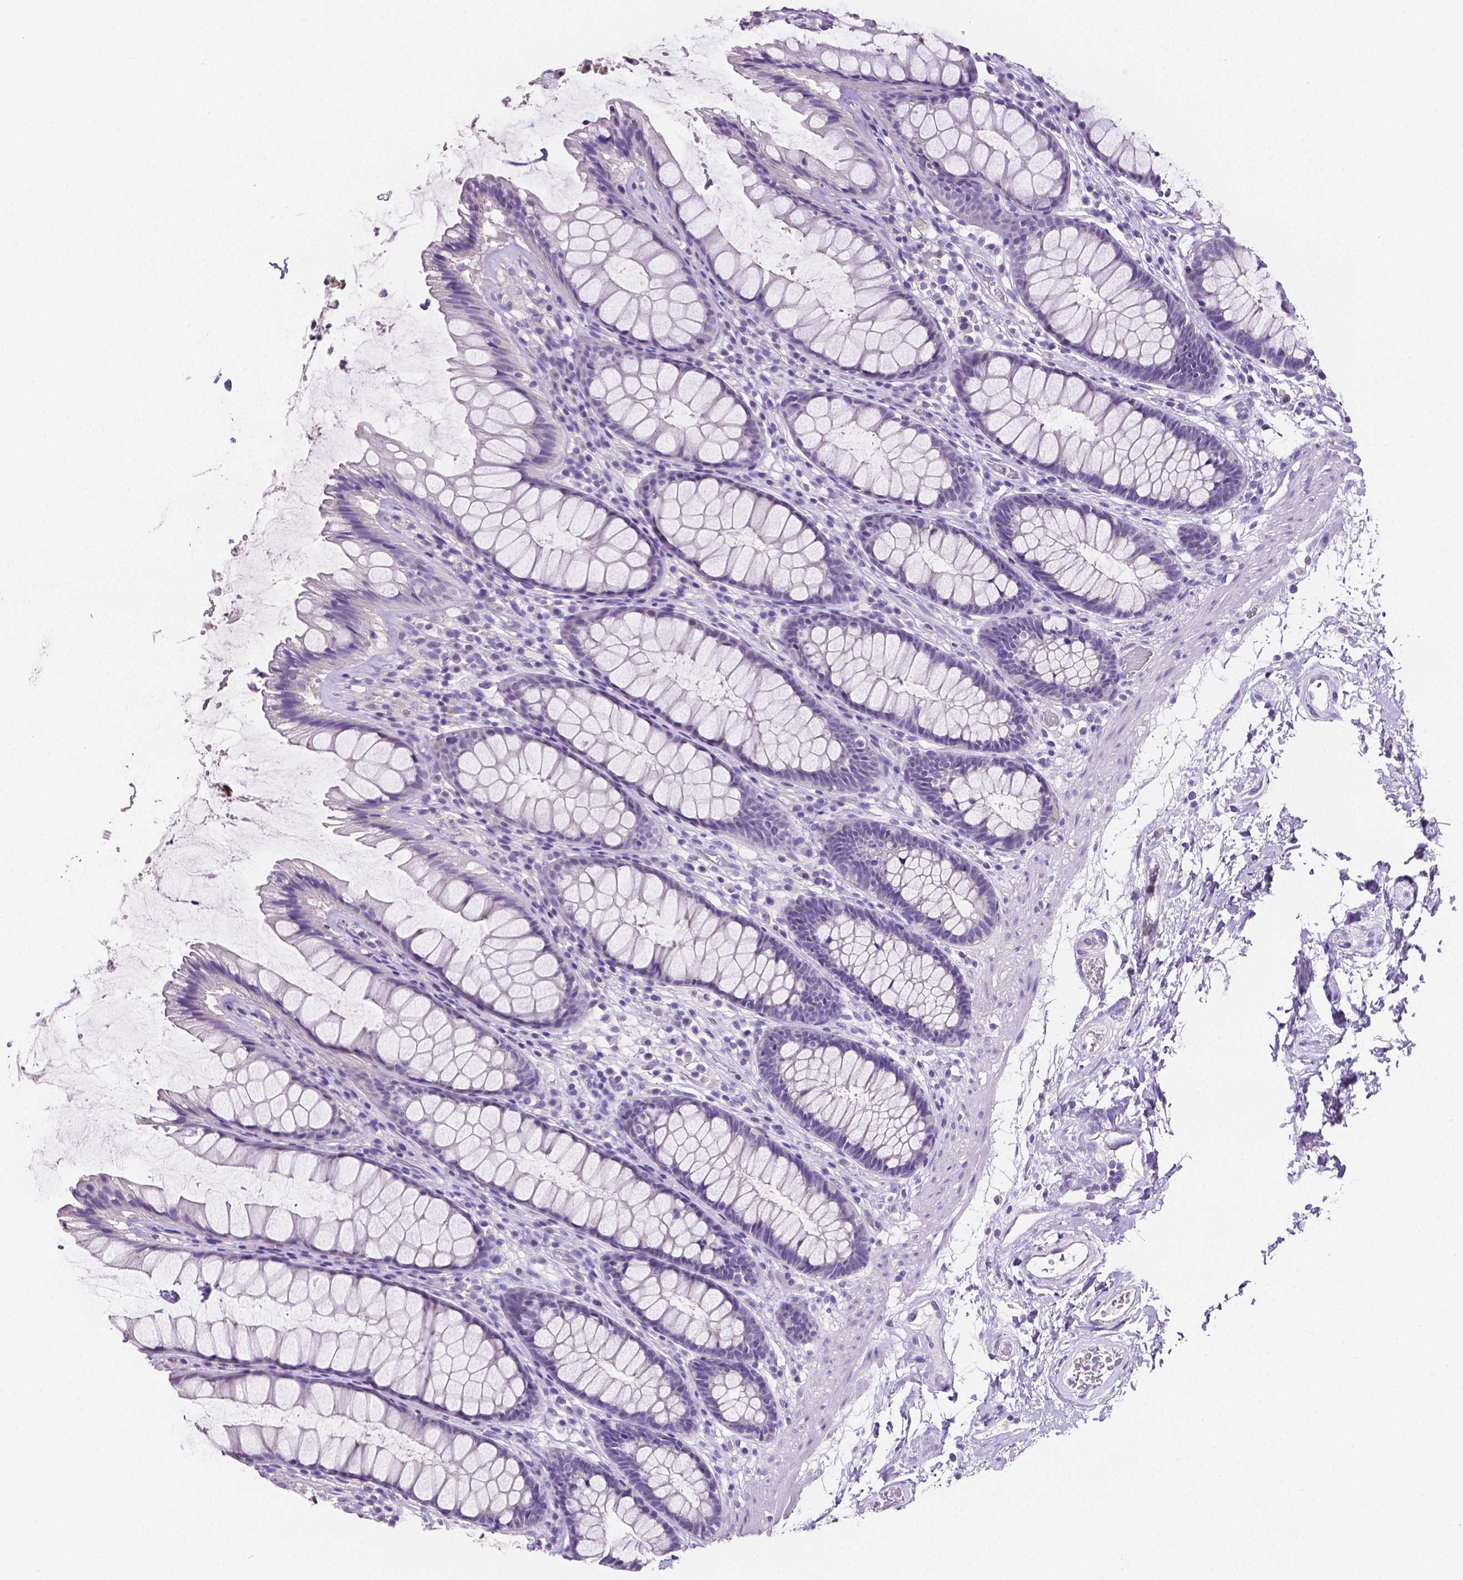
{"staining": {"intensity": "negative", "quantity": "none", "location": "none"}, "tissue": "rectum", "cell_type": "Glandular cells", "image_type": "normal", "snomed": [{"axis": "morphology", "description": "Normal tissue, NOS"}, {"axis": "topography", "description": "Rectum"}], "caption": "Immunohistochemical staining of normal rectum demonstrates no significant expression in glandular cells. Nuclei are stained in blue.", "gene": "SLC22A2", "patient": {"sex": "male", "age": 72}}